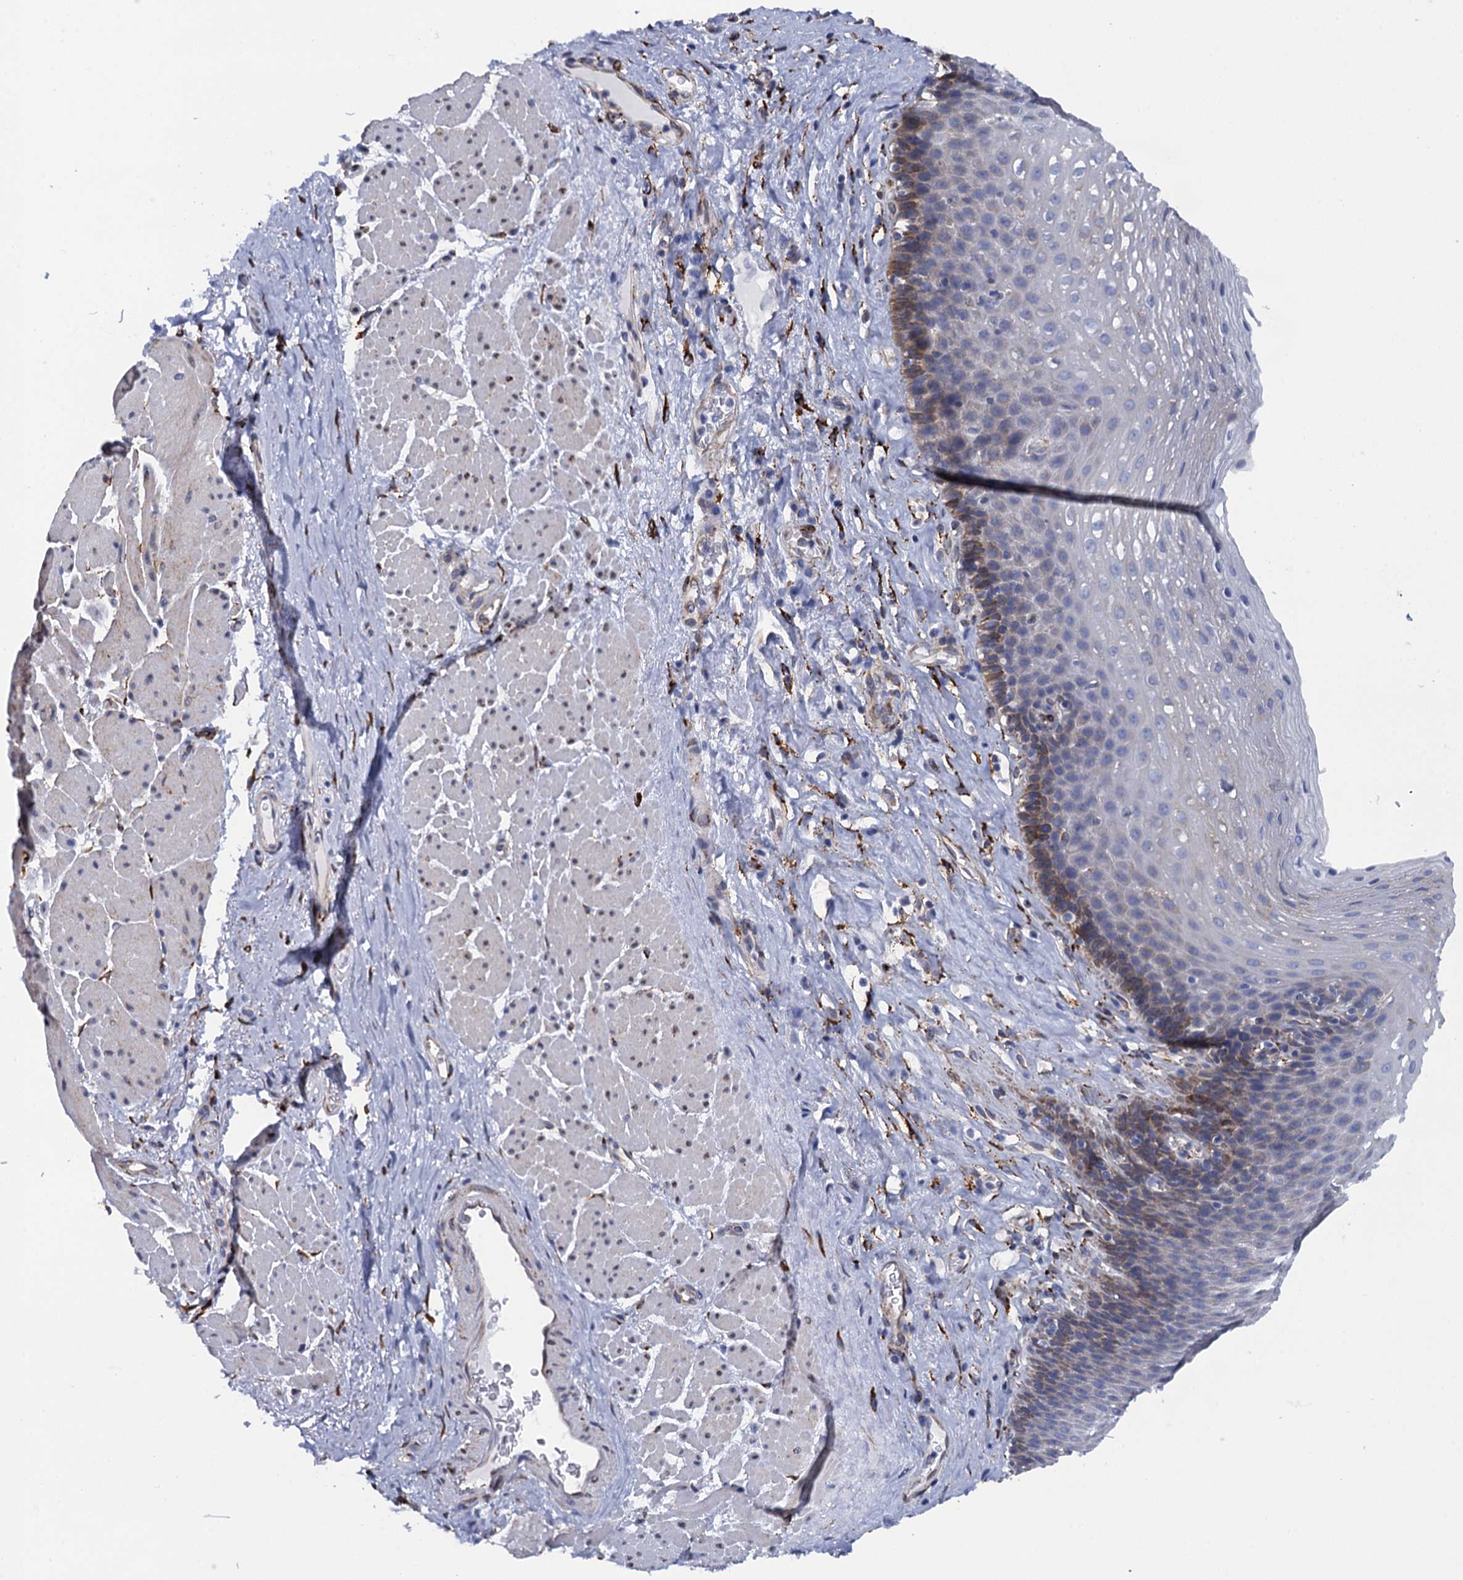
{"staining": {"intensity": "moderate", "quantity": "<25%", "location": "cytoplasmic/membranous"}, "tissue": "esophagus", "cell_type": "Squamous epithelial cells", "image_type": "normal", "snomed": [{"axis": "morphology", "description": "Normal tissue, NOS"}, {"axis": "topography", "description": "Esophagus"}], "caption": "A low amount of moderate cytoplasmic/membranous expression is appreciated in about <25% of squamous epithelial cells in normal esophagus.", "gene": "POGLUT3", "patient": {"sex": "female", "age": 66}}